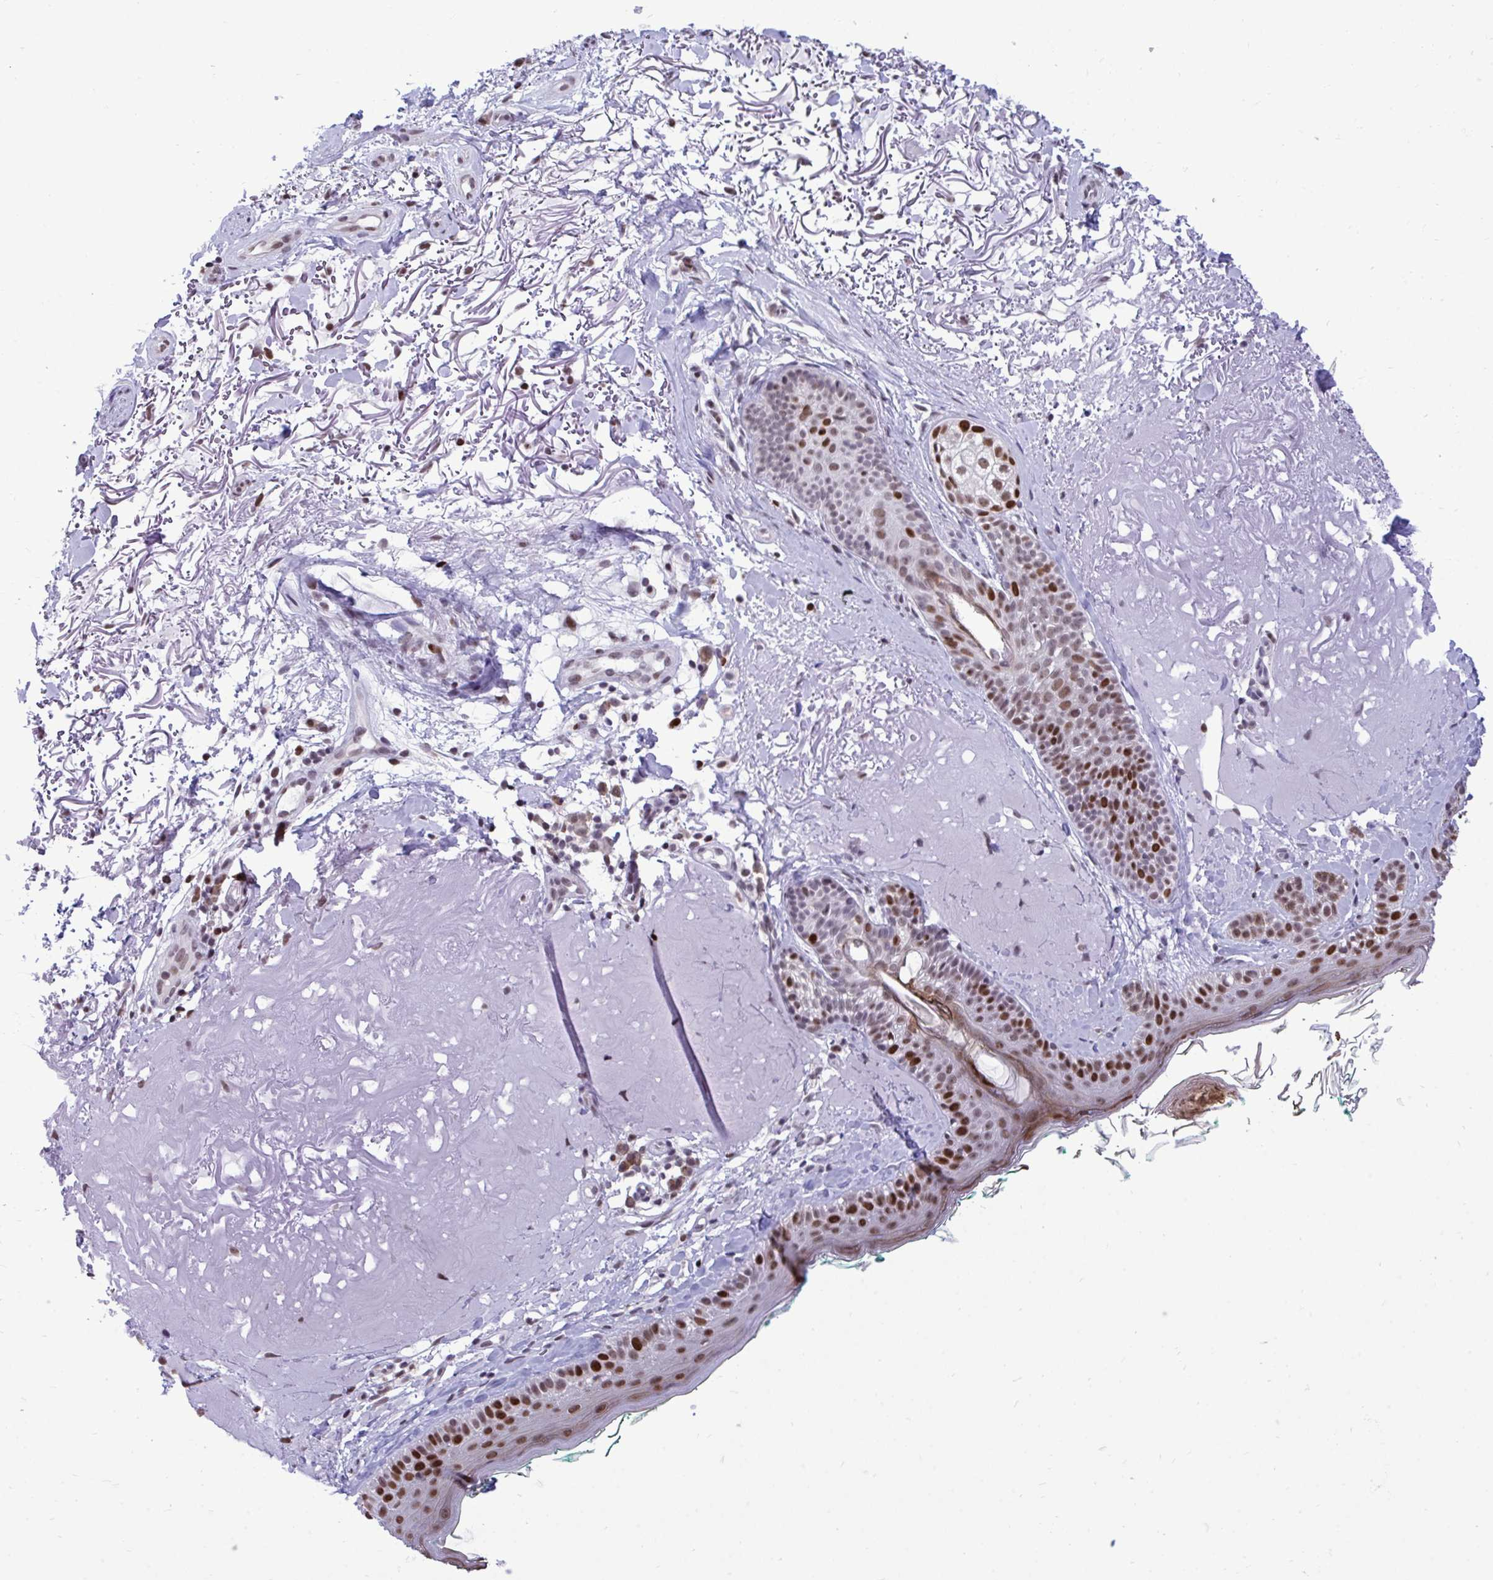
{"staining": {"intensity": "strong", "quantity": "<25%", "location": "nuclear"}, "tissue": "skin", "cell_type": "Fibroblasts", "image_type": "normal", "snomed": [{"axis": "morphology", "description": "Normal tissue, NOS"}, {"axis": "topography", "description": "Skin"}], "caption": "Protein staining of unremarkable skin reveals strong nuclear expression in about <25% of fibroblasts. The protein is shown in brown color, while the nuclei are stained blue.", "gene": "C1QL2", "patient": {"sex": "male", "age": 73}}